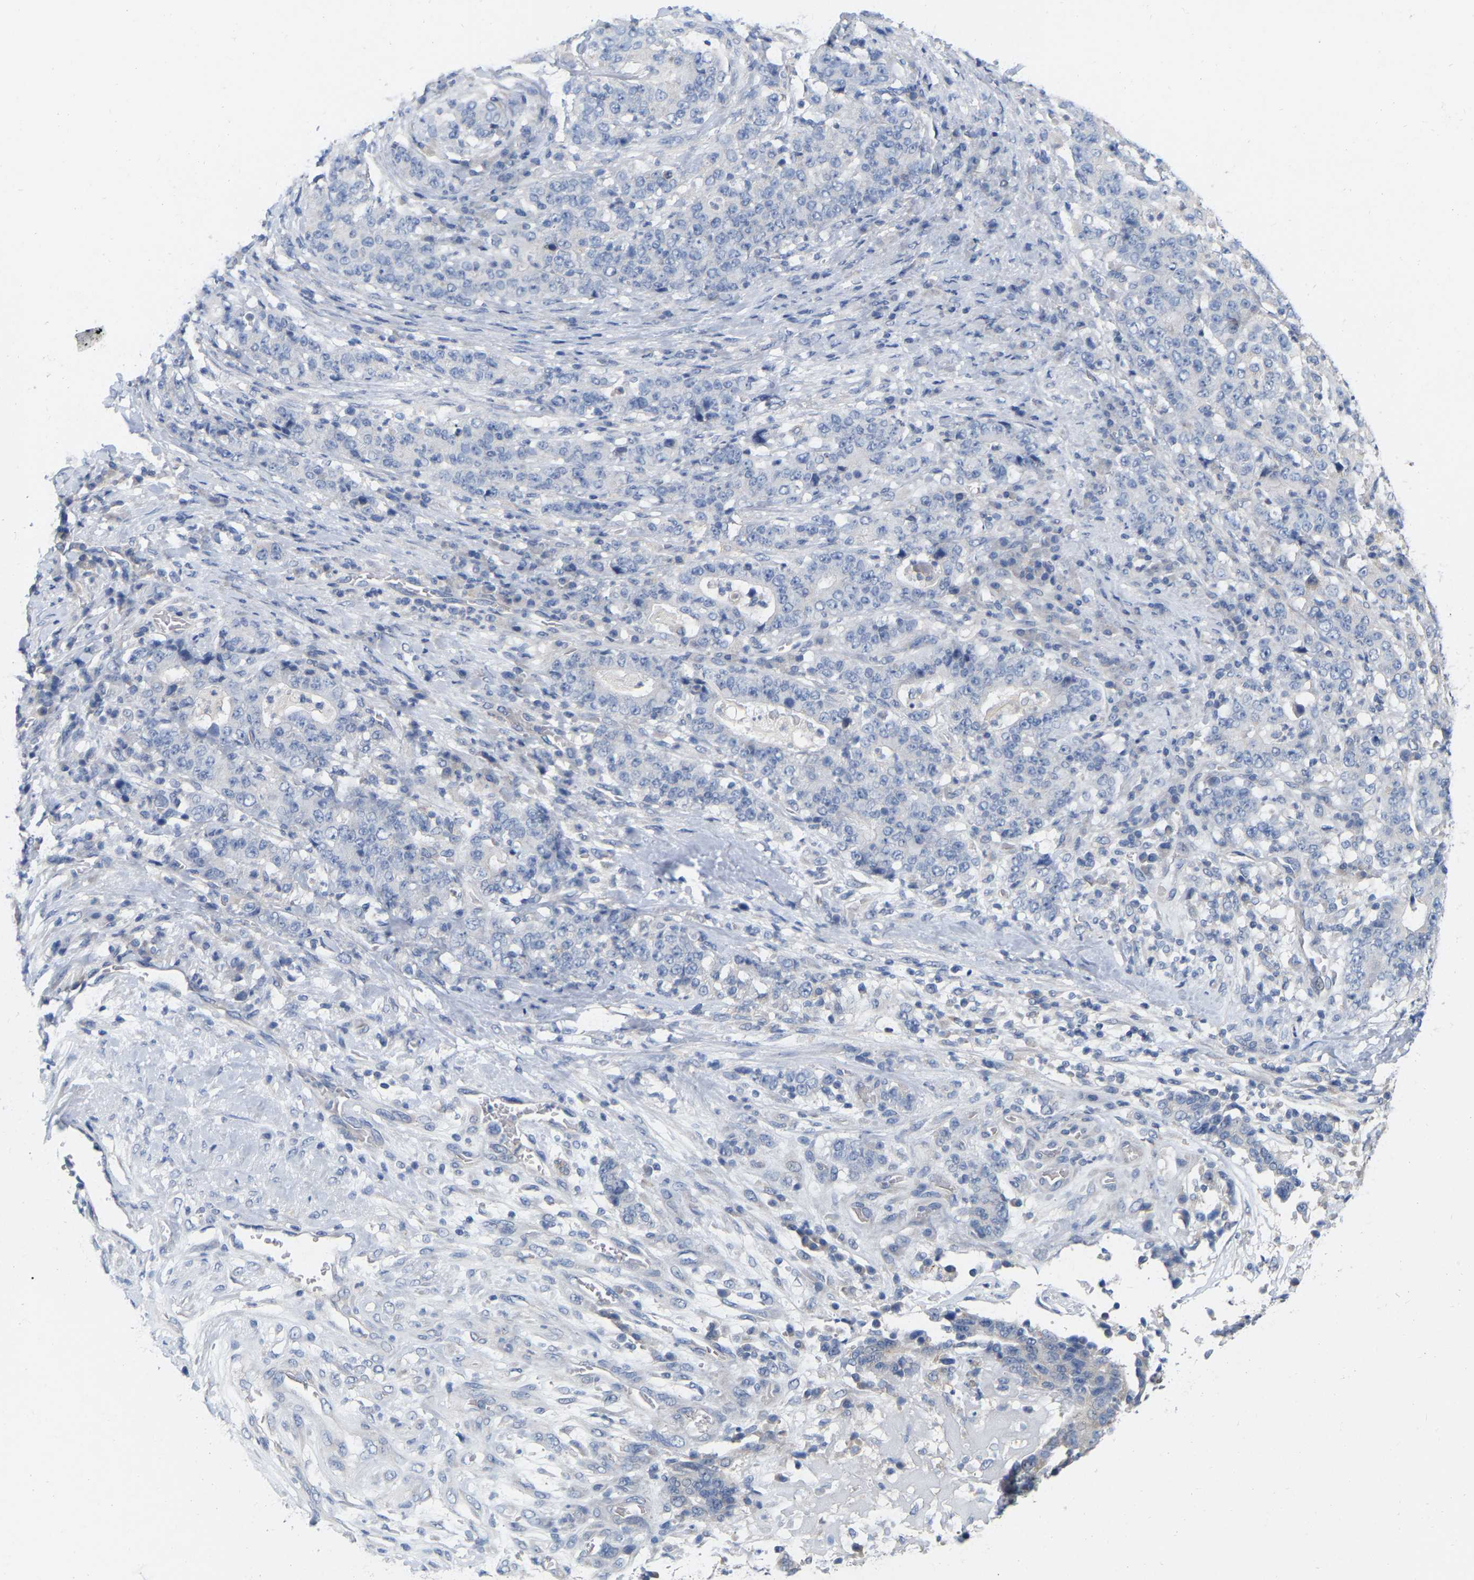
{"staining": {"intensity": "negative", "quantity": "none", "location": "none"}, "tissue": "stomach cancer", "cell_type": "Tumor cells", "image_type": "cancer", "snomed": [{"axis": "morphology", "description": "Normal tissue, NOS"}, {"axis": "morphology", "description": "Adenocarcinoma, NOS"}, {"axis": "topography", "description": "Stomach, upper"}, {"axis": "topography", "description": "Stomach"}], "caption": "There is no significant staining in tumor cells of adenocarcinoma (stomach).", "gene": "WIPI2", "patient": {"sex": "male", "age": 59}}